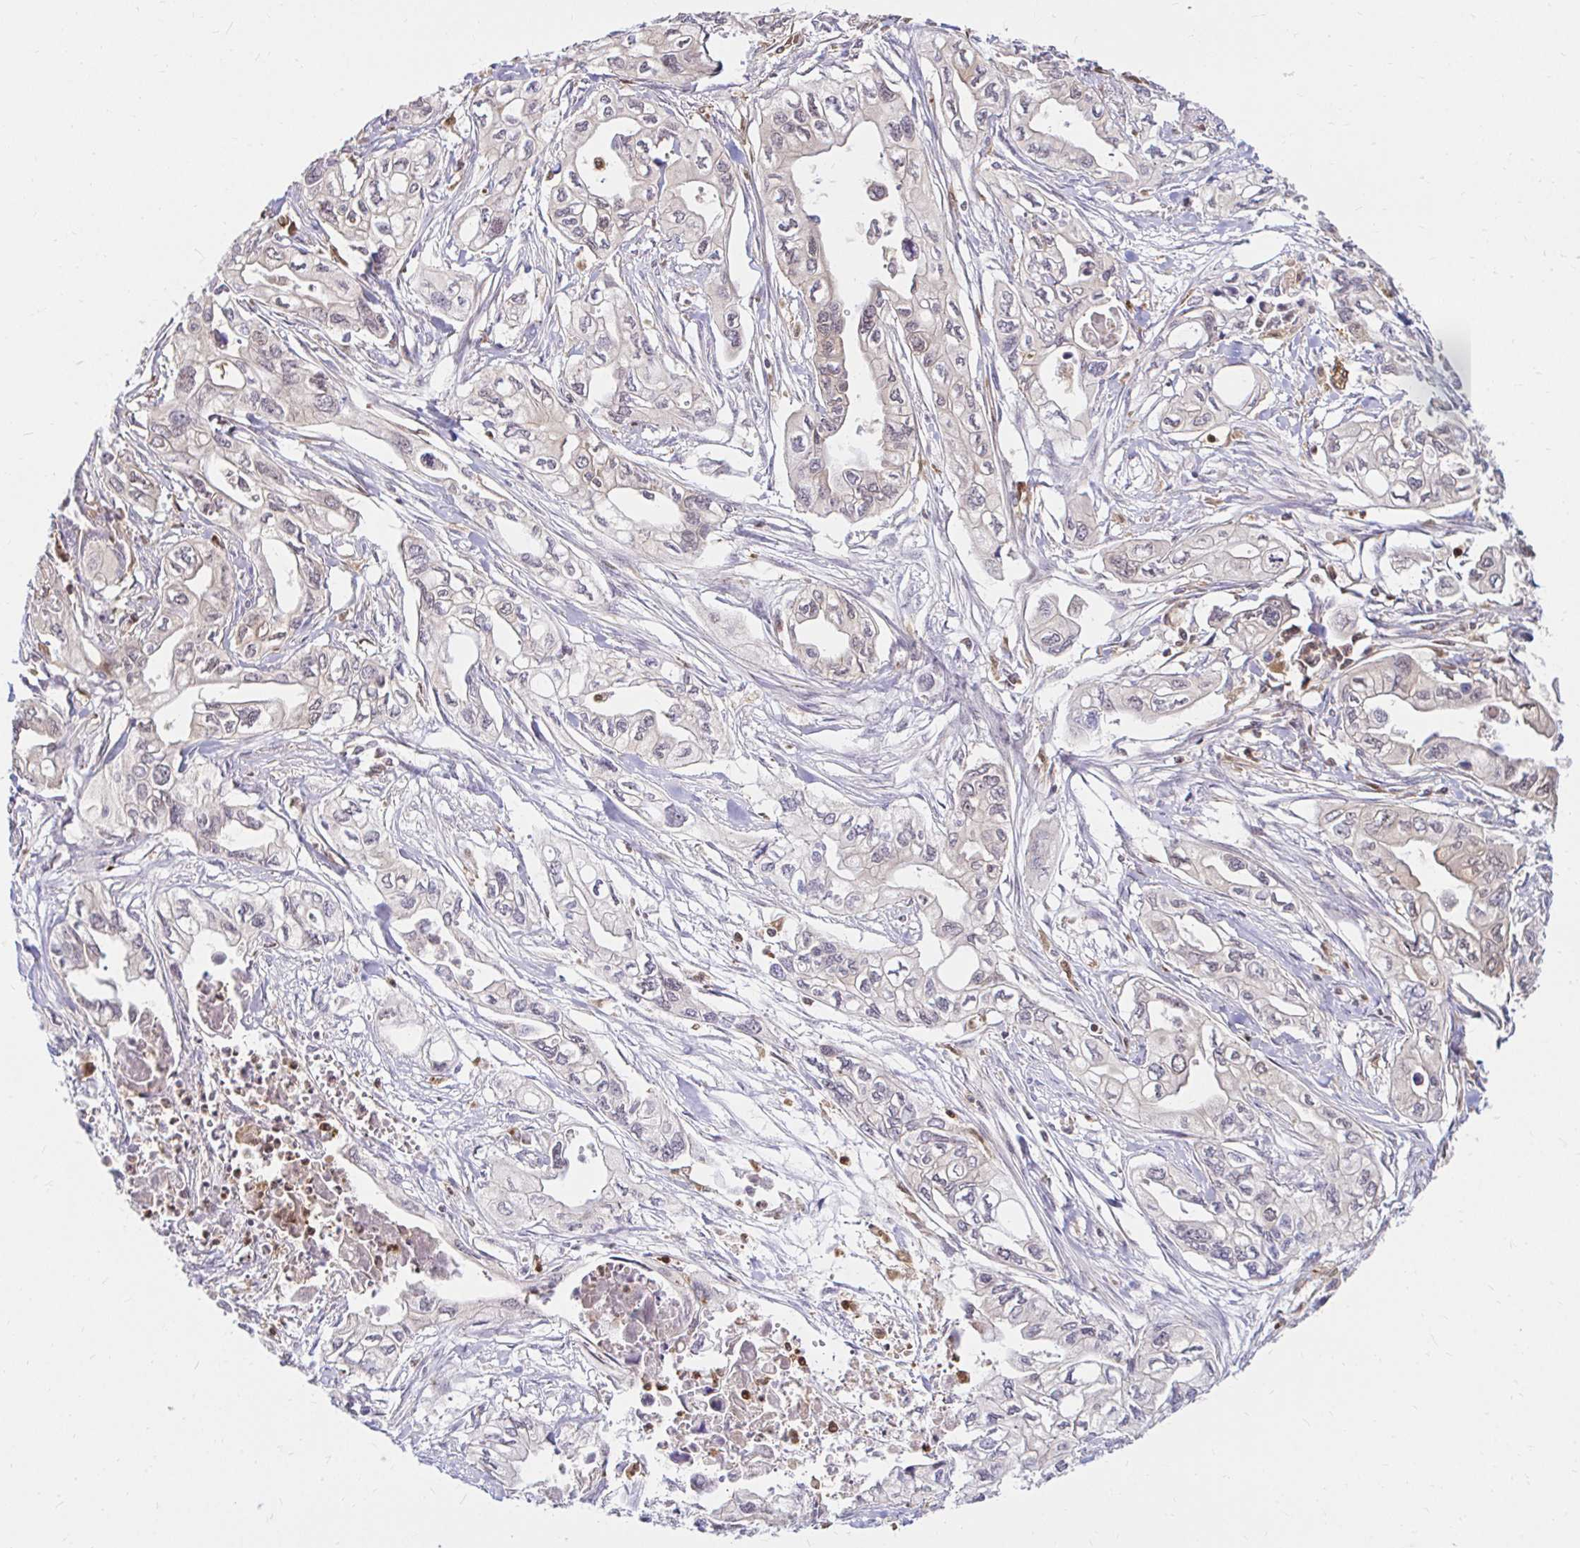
{"staining": {"intensity": "negative", "quantity": "none", "location": "none"}, "tissue": "pancreatic cancer", "cell_type": "Tumor cells", "image_type": "cancer", "snomed": [{"axis": "morphology", "description": "Adenocarcinoma, NOS"}, {"axis": "topography", "description": "Pancreas"}], "caption": "A high-resolution photomicrograph shows immunohistochemistry (IHC) staining of adenocarcinoma (pancreatic), which reveals no significant expression in tumor cells. Brightfield microscopy of immunohistochemistry (IHC) stained with DAB (3,3'-diaminobenzidine) (brown) and hematoxylin (blue), captured at high magnification.", "gene": "PYCARD", "patient": {"sex": "male", "age": 68}}